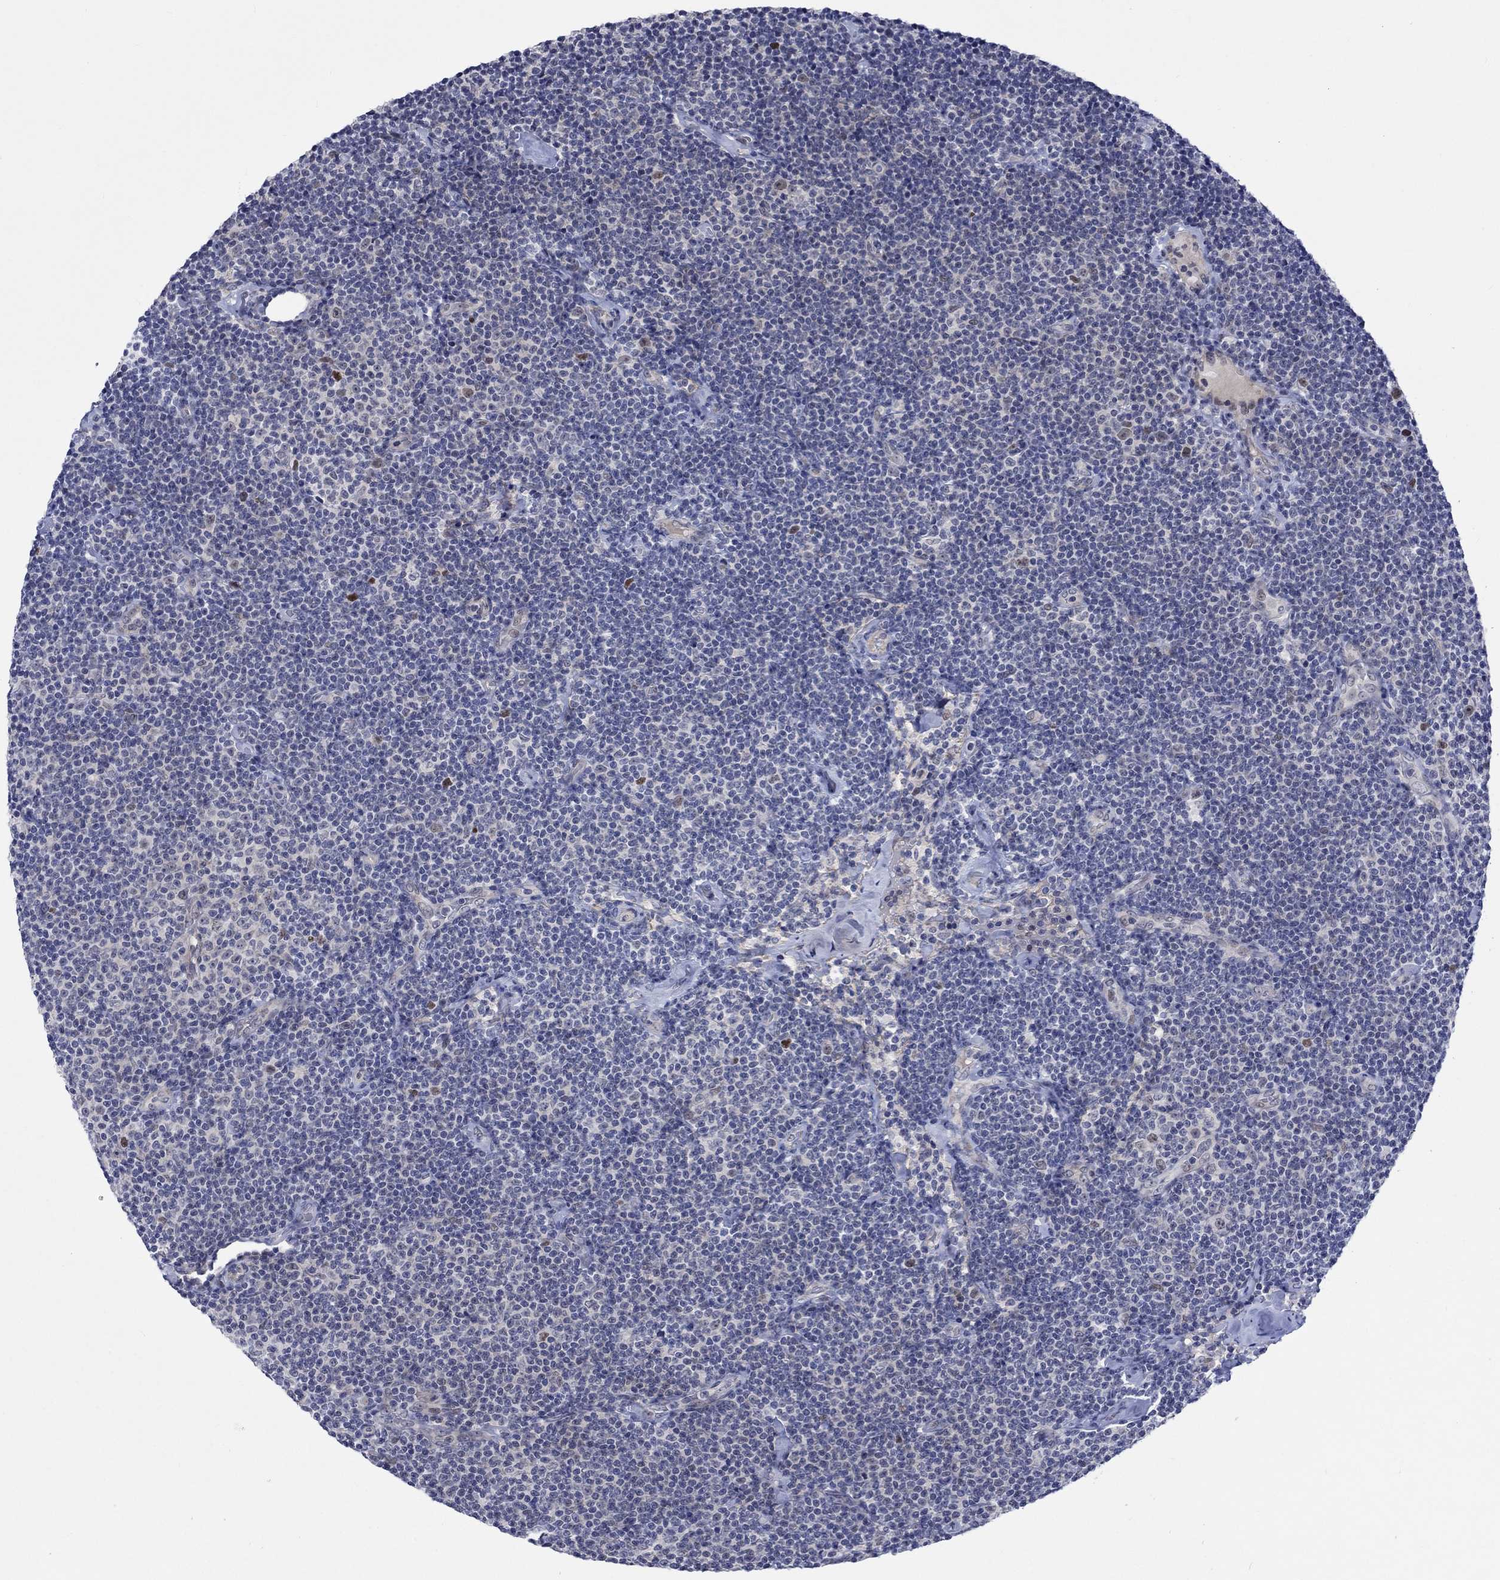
{"staining": {"intensity": "negative", "quantity": "none", "location": "none"}, "tissue": "lymphoma", "cell_type": "Tumor cells", "image_type": "cancer", "snomed": [{"axis": "morphology", "description": "Malignant lymphoma, non-Hodgkin's type, Low grade"}, {"axis": "topography", "description": "Lymph node"}], "caption": "The IHC photomicrograph has no significant expression in tumor cells of low-grade malignant lymphoma, non-Hodgkin's type tissue. The staining is performed using DAB brown chromogen with nuclei counter-stained in using hematoxylin.", "gene": "E2F8", "patient": {"sex": "male", "age": 81}}